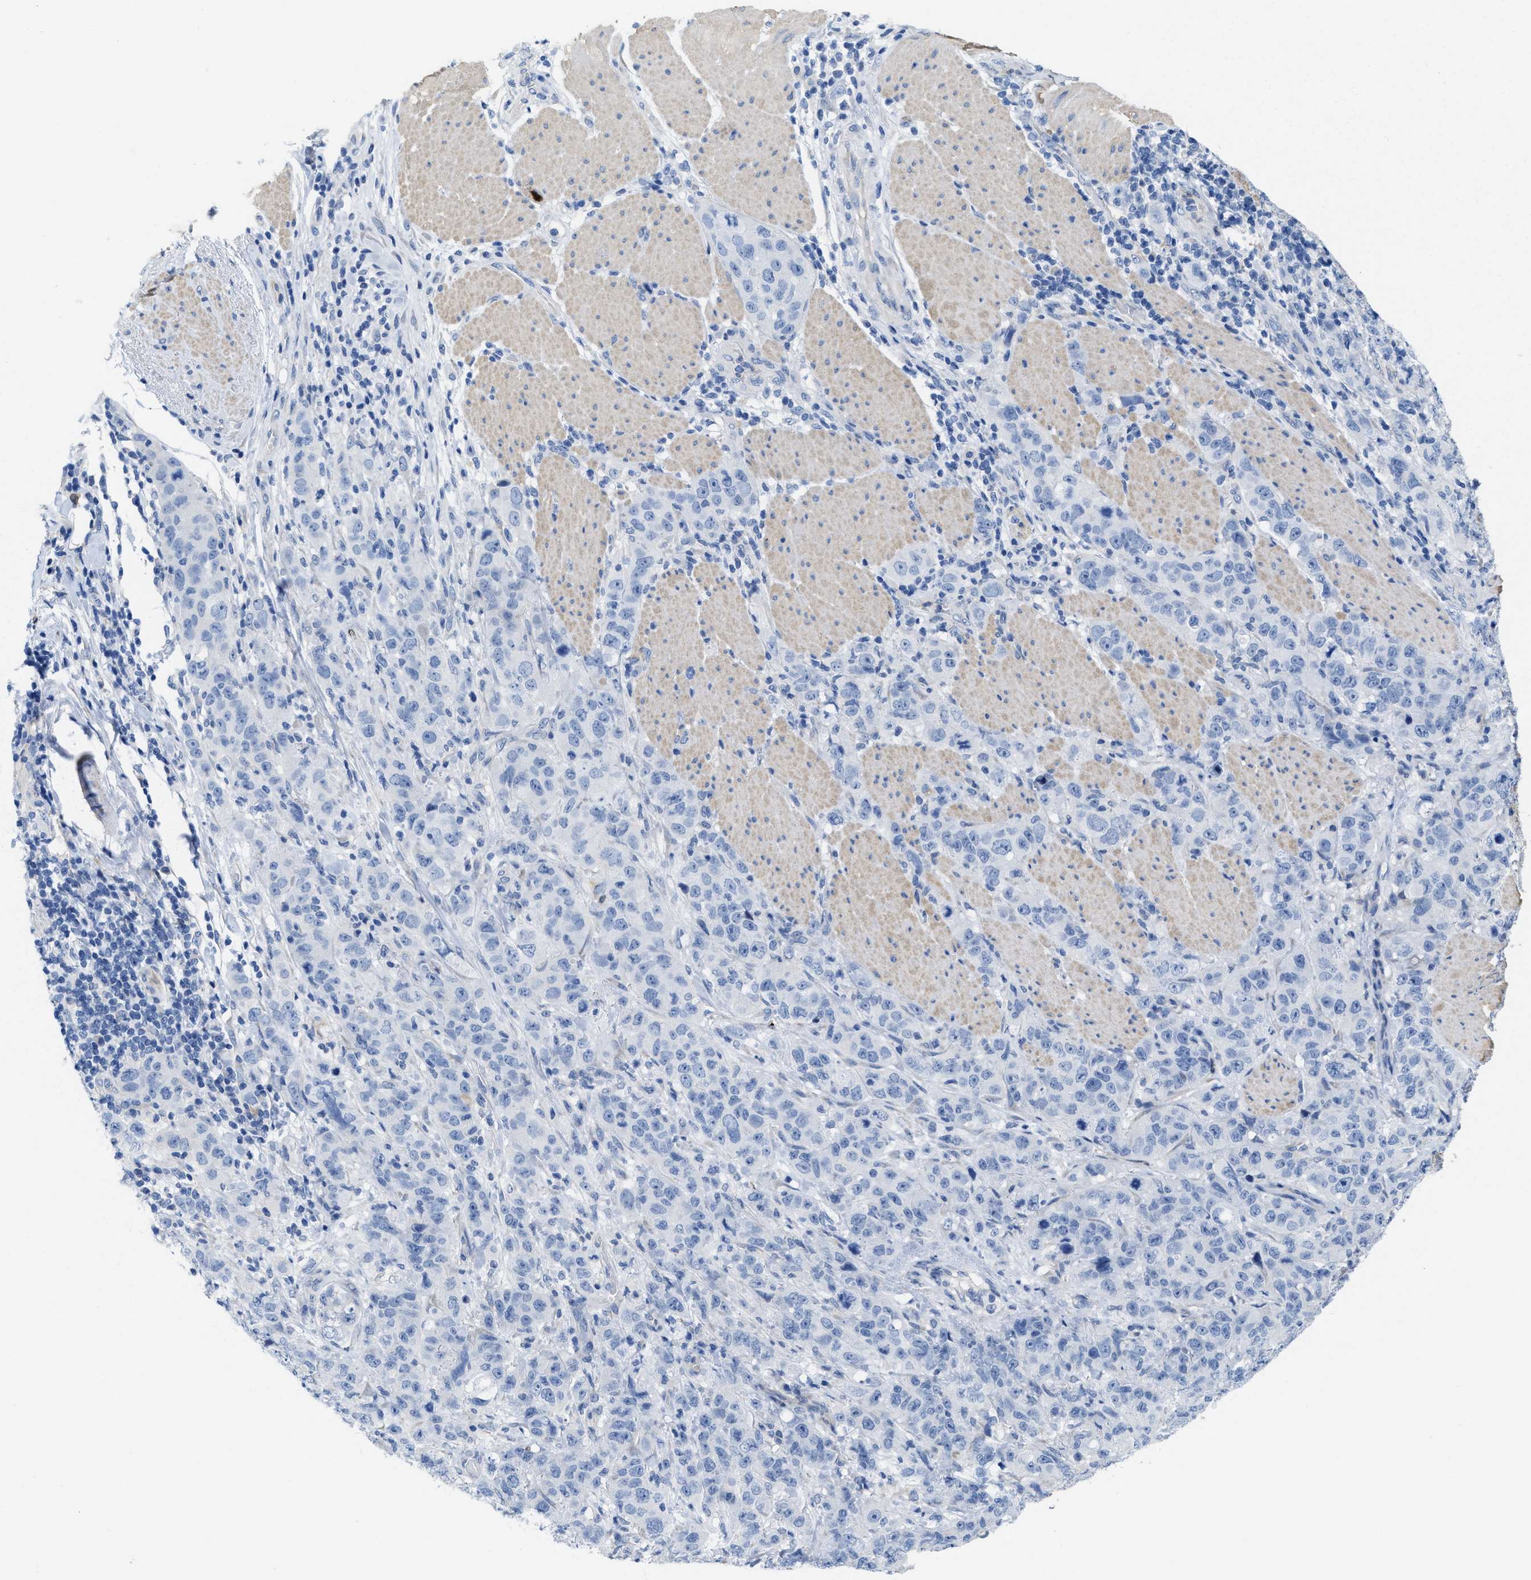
{"staining": {"intensity": "negative", "quantity": "none", "location": "none"}, "tissue": "stomach cancer", "cell_type": "Tumor cells", "image_type": "cancer", "snomed": [{"axis": "morphology", "description": "Adenocarcinoma, NOS"}, {"axis": "topography", "description": "Stomach"}], "caption": "IHC image of neoplastic tissue: stomach cancer stained with DAB (3,3'-diaminobenzidine) shows no significant protein positivity in tumor cells.", "gene": "CPA2", "patient": {"sex": "male", "age": 48}}